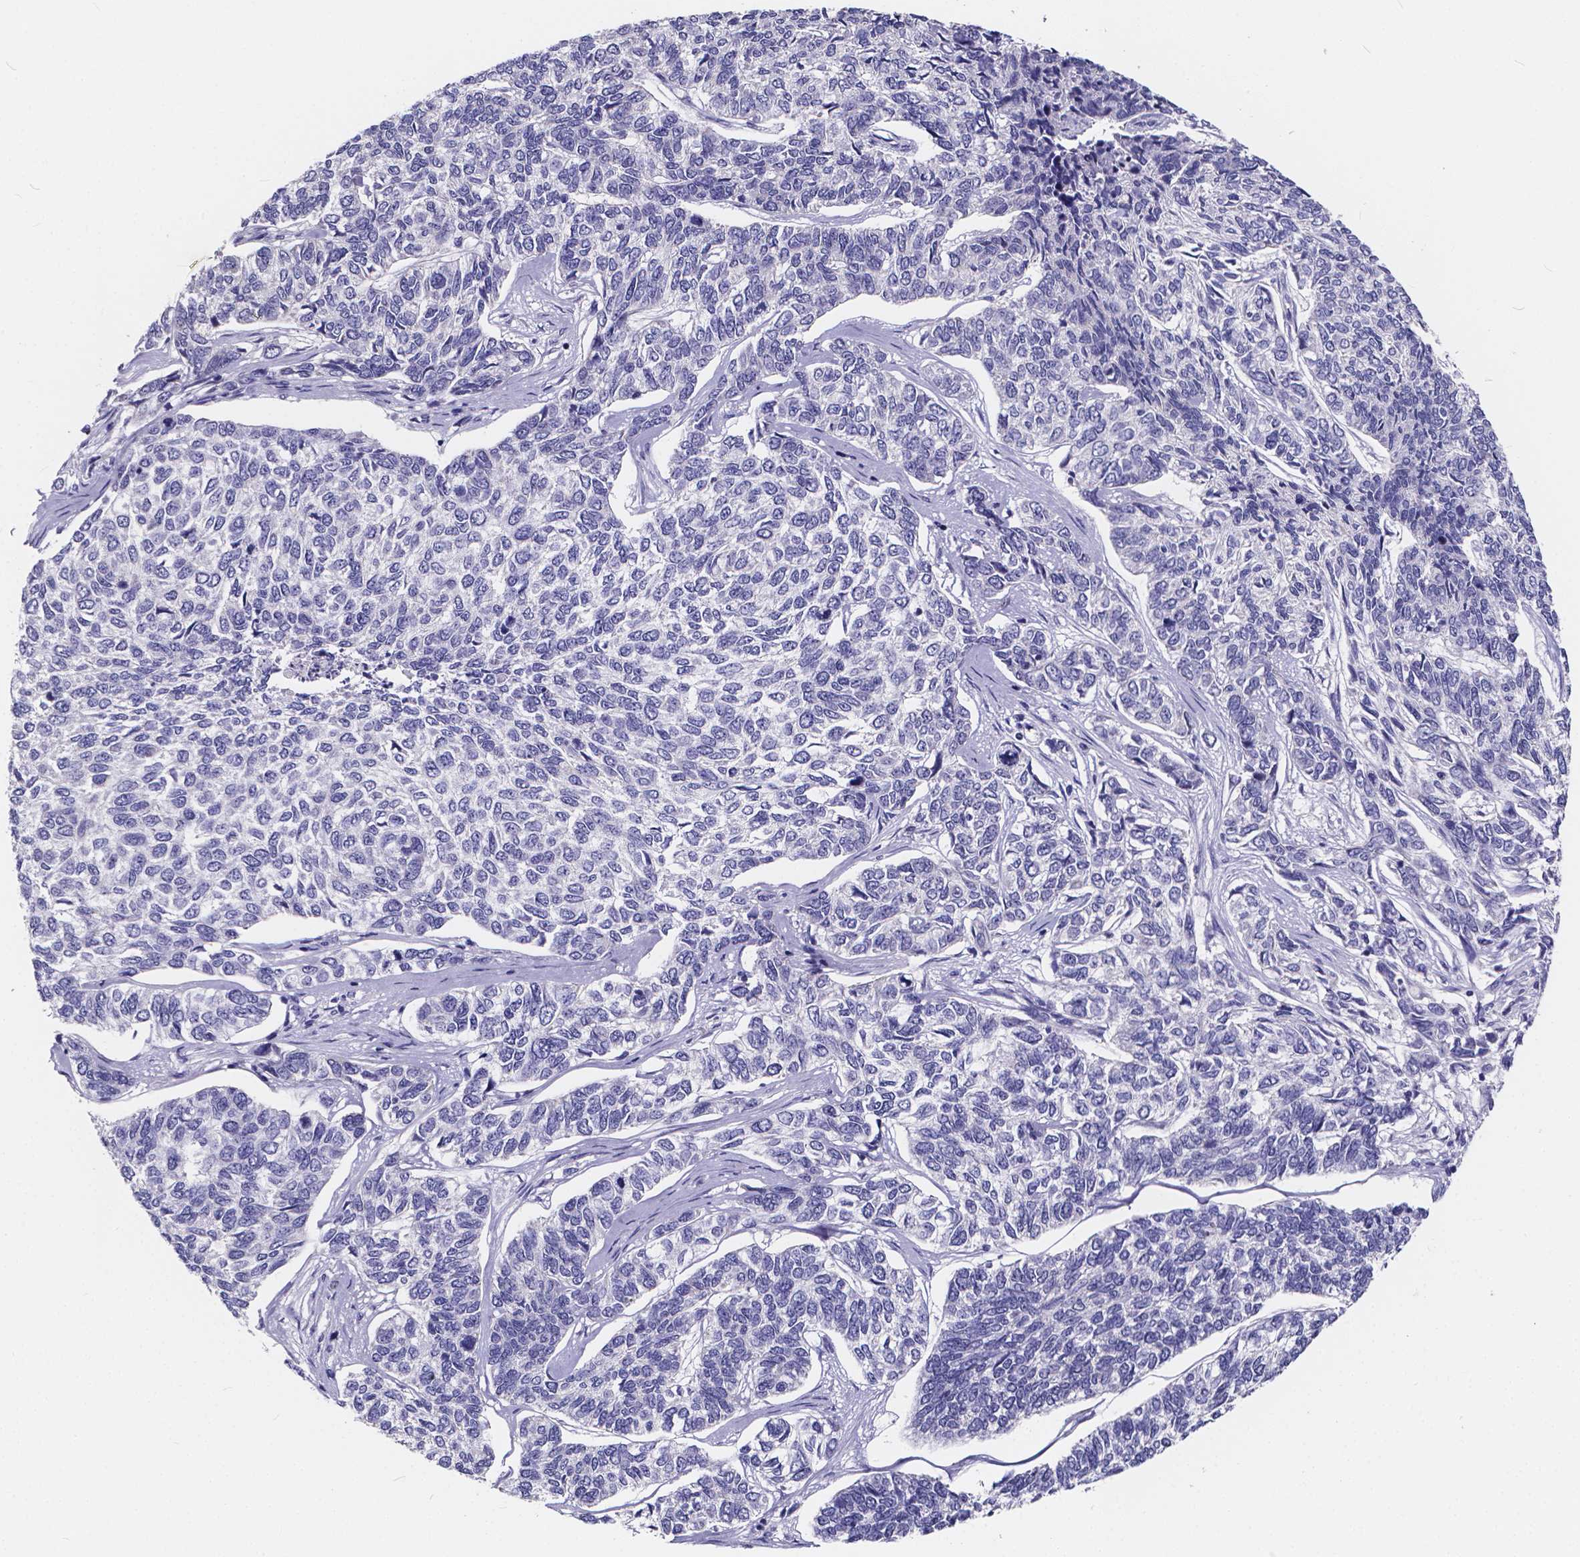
{"staining": {"intensity": "negative", "quantity": "none", "location": "none"}, "tissue": "skin cancer", "cell_type": "Tumor cells", "image_type": "cancer", "snomed": [{"axis": "morphology", "description": "Basal cell carcinoma"}, {"axis": "topography", "description": "Skin"}], "caption": "Immunohistochemistry histopathology image of human basal cell carcinoma (skin) stained for a protein (brown), which reveals no positivity in tumor cells.", "gene": "SPEF2", "patient": {"sex": "female", "age": 65}}